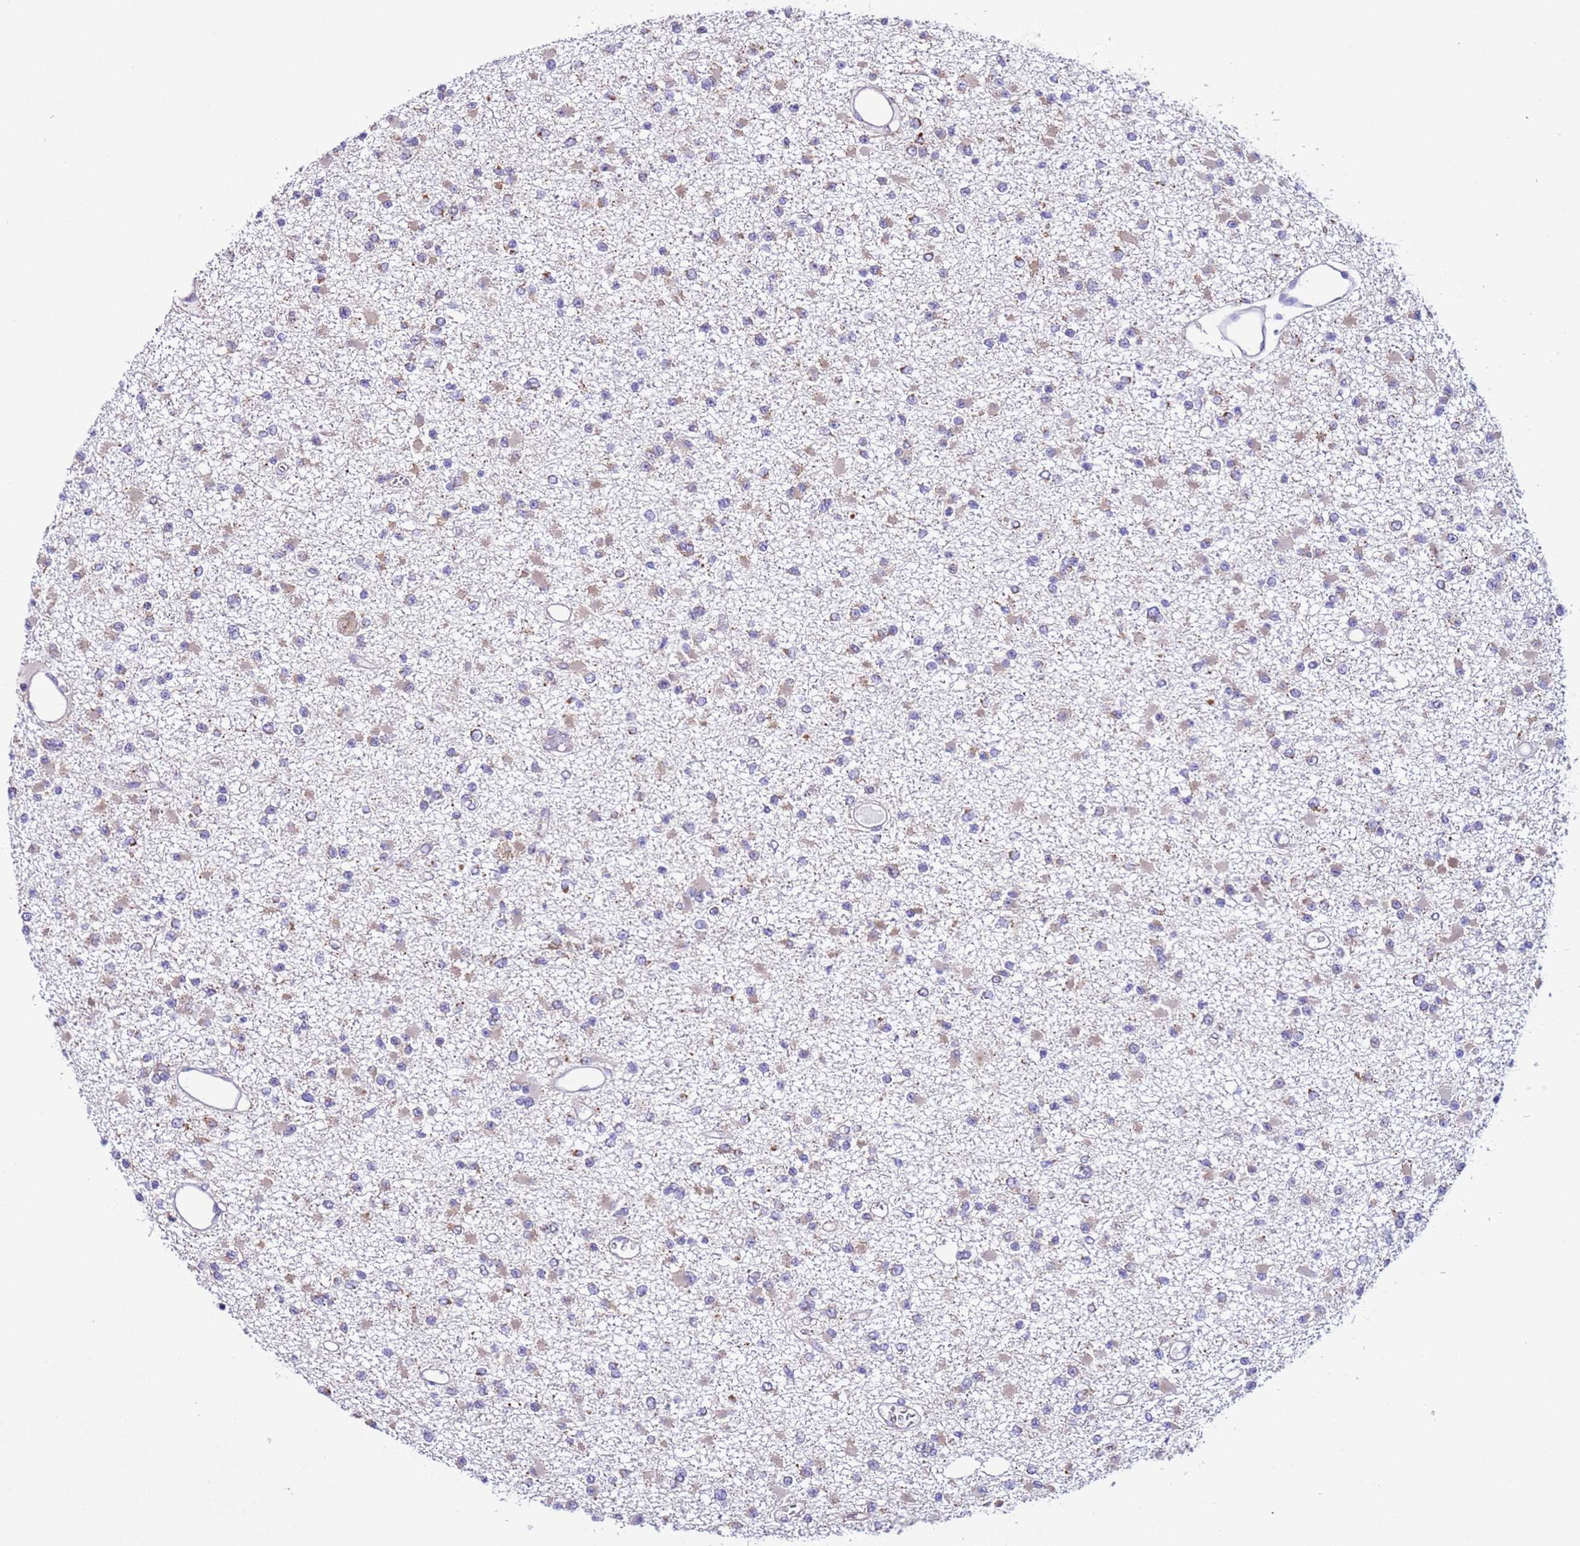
{"staining": {"intensity": "weak", "quantity": "<25%", "location": "cytoplasmic/membranous"}, "tissue": "glioma", "cell_type": "Tumor cells", "image_type": "cancer", "snomed": [{"axis": "morphology", "description": "Glioma, malignant, Low grade"}, {"axis": "topography", "description": "Brain"}], "caption": "This is an immunohistochemistry histopathology image of glioma. There is no positivity in tumor cells.", "gene": "AHI1", "patient": {"sex": "female", "age": 22}}